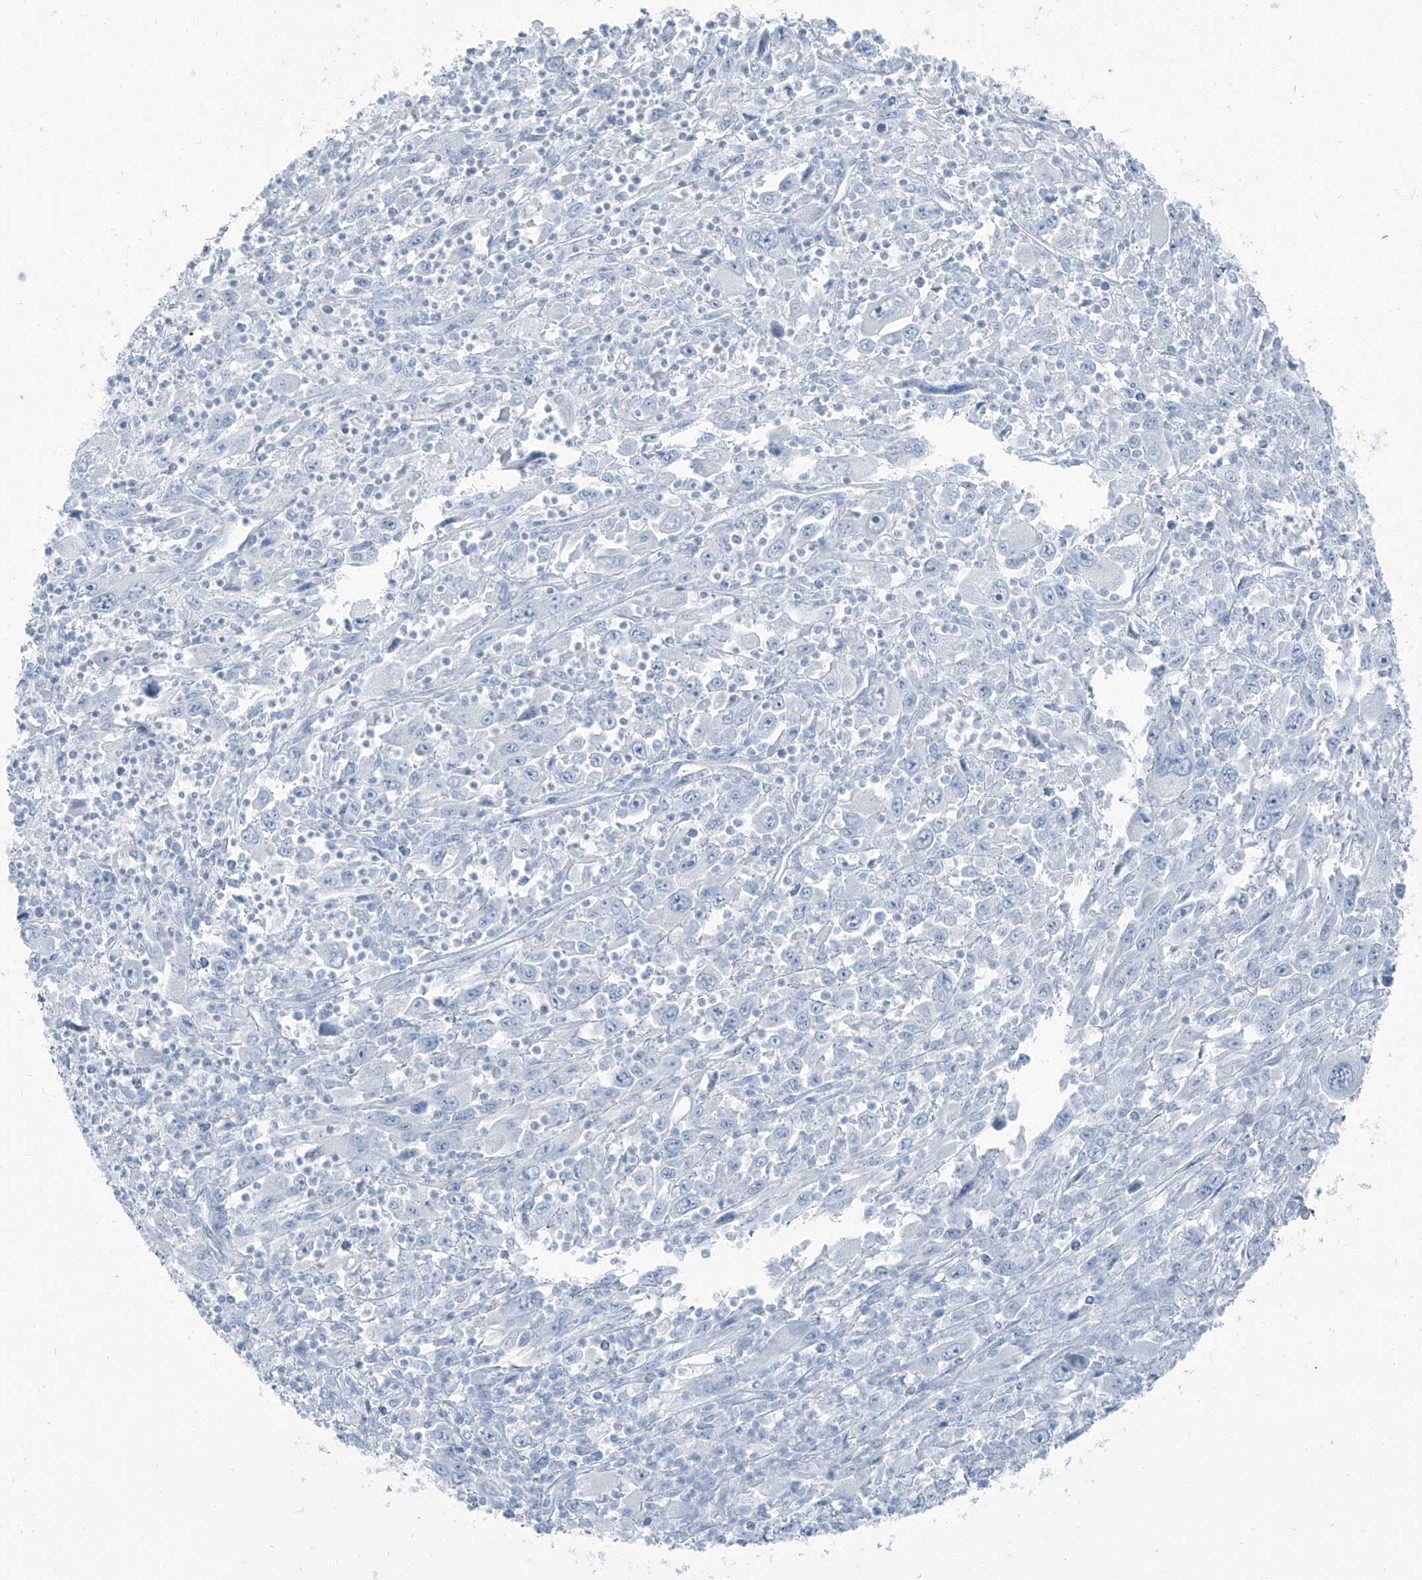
{"staining": {"intensity": "negative", "quantity": "none", "location": "none"}, "tissue": "melanoma", "cell_type": "Tumor cells", "image_type": "cancer", "snomed": [{"axis": "morphology", "description": "Malignant melanoma, Metastatic site"}, {"axis": "topography", "description": "Skin"}], "caption": "Tumor cells show no significant protein expression in melanoma.", "gene": "RGN", "patient": {"sex": "female", "age": 56}}